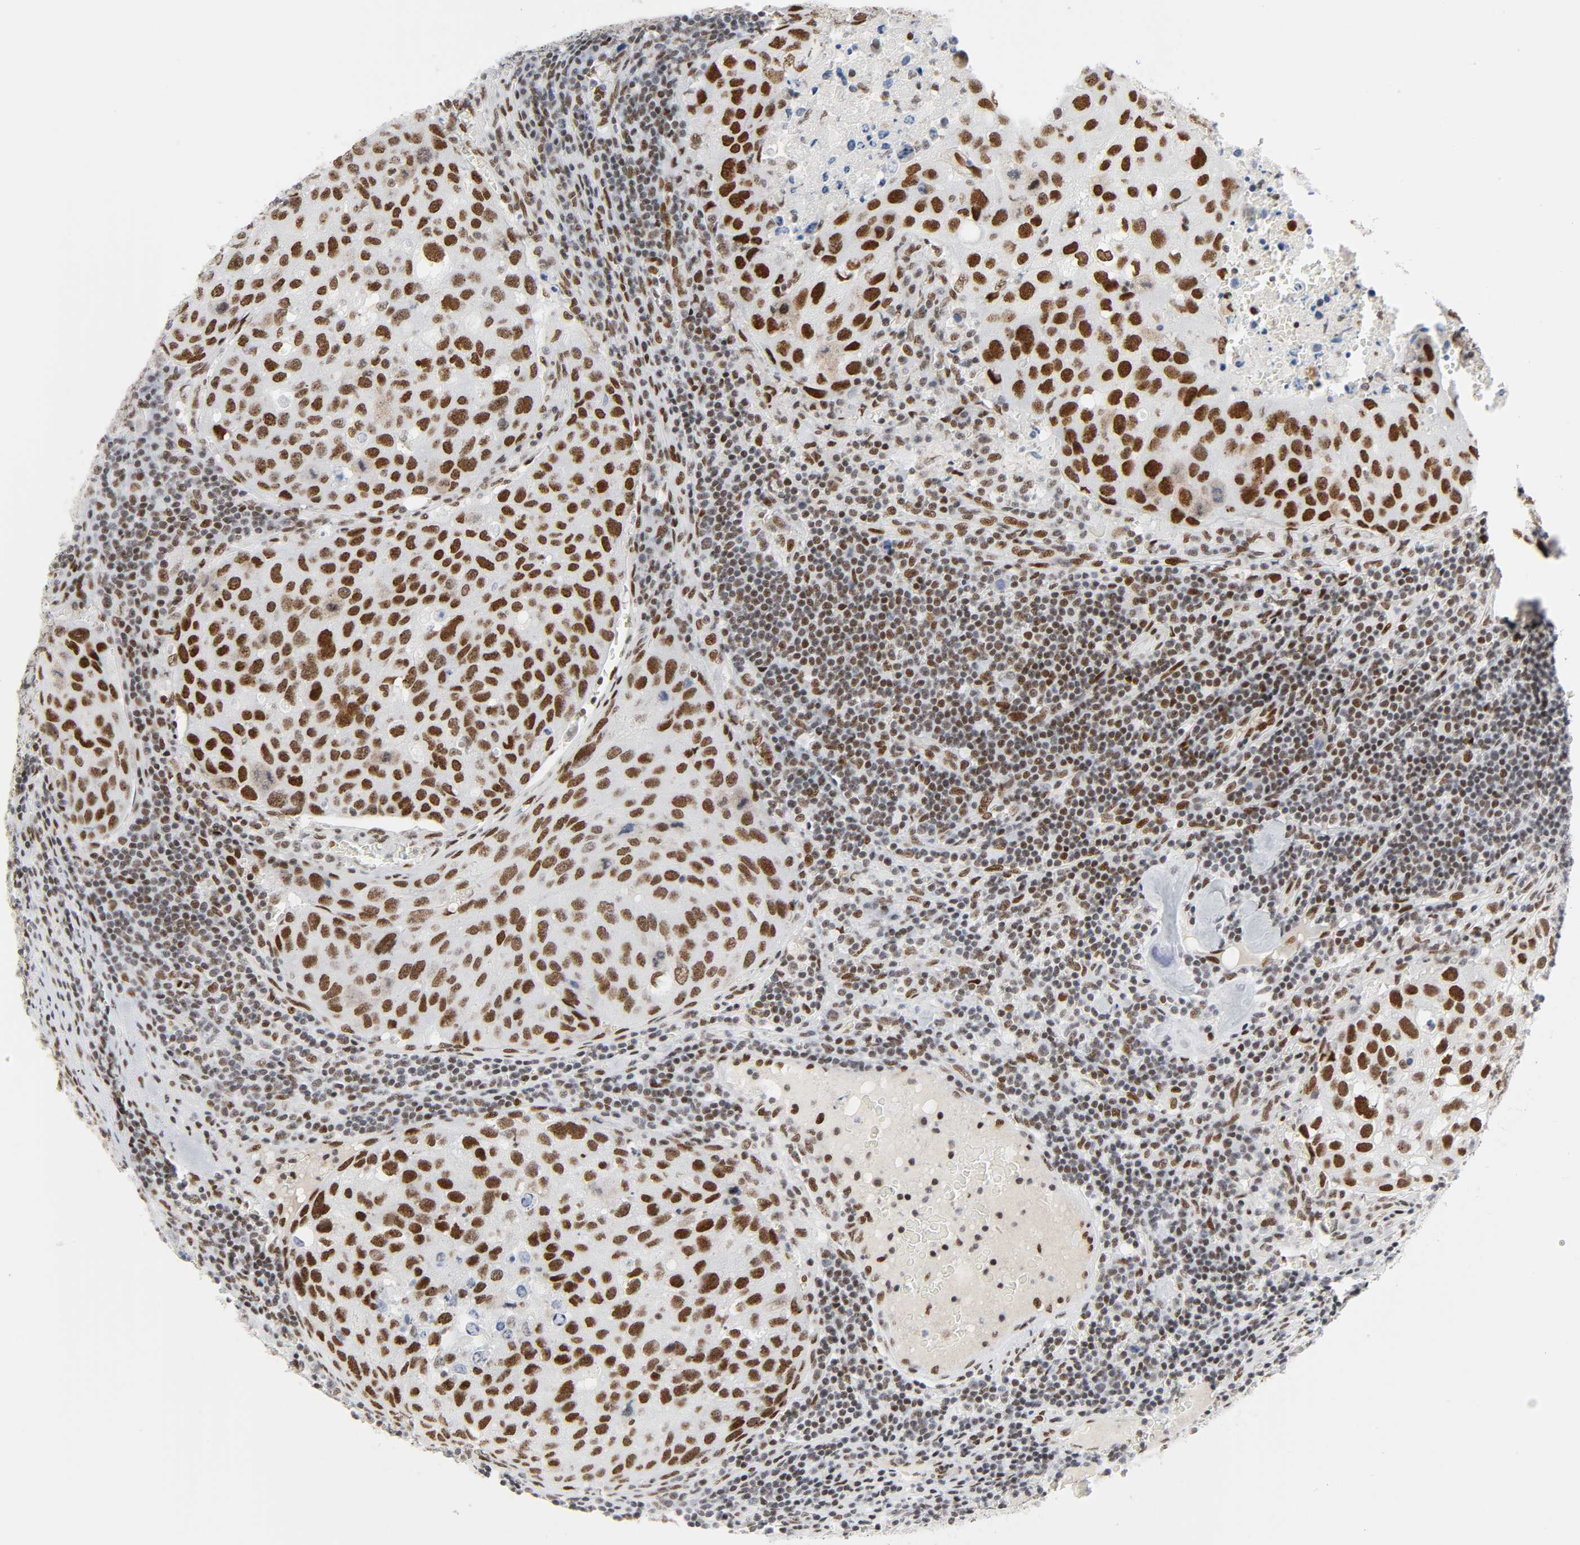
{"staining": {"intensity": "strong", "quantity": ">75%", "location": "nuclear"}, "tissue": "urothelial cancer", "cell_type": "Tumor cells", "image_type": "cancer", "snomed": [{"axis": "morphology", "description": "Urothelial carcinoma, High grade"}, {"axis": "topography", "description": "Lymph node"}, {"axis": "topography", "description": "Urinary bladder"}], "caption": "Immunohistochemical staining of human high-grade urothelial carcinoma exhibits strong nuclear protein staining in approximately >75% of tumor cells. The staining was performed using DAB to visualize the protein expression in brown, while the nuclei were stained in blue with hematoxylin (Magnification: 20x).", "gene": "HSF1", "patient": {"sex": "male", "age": 51}}